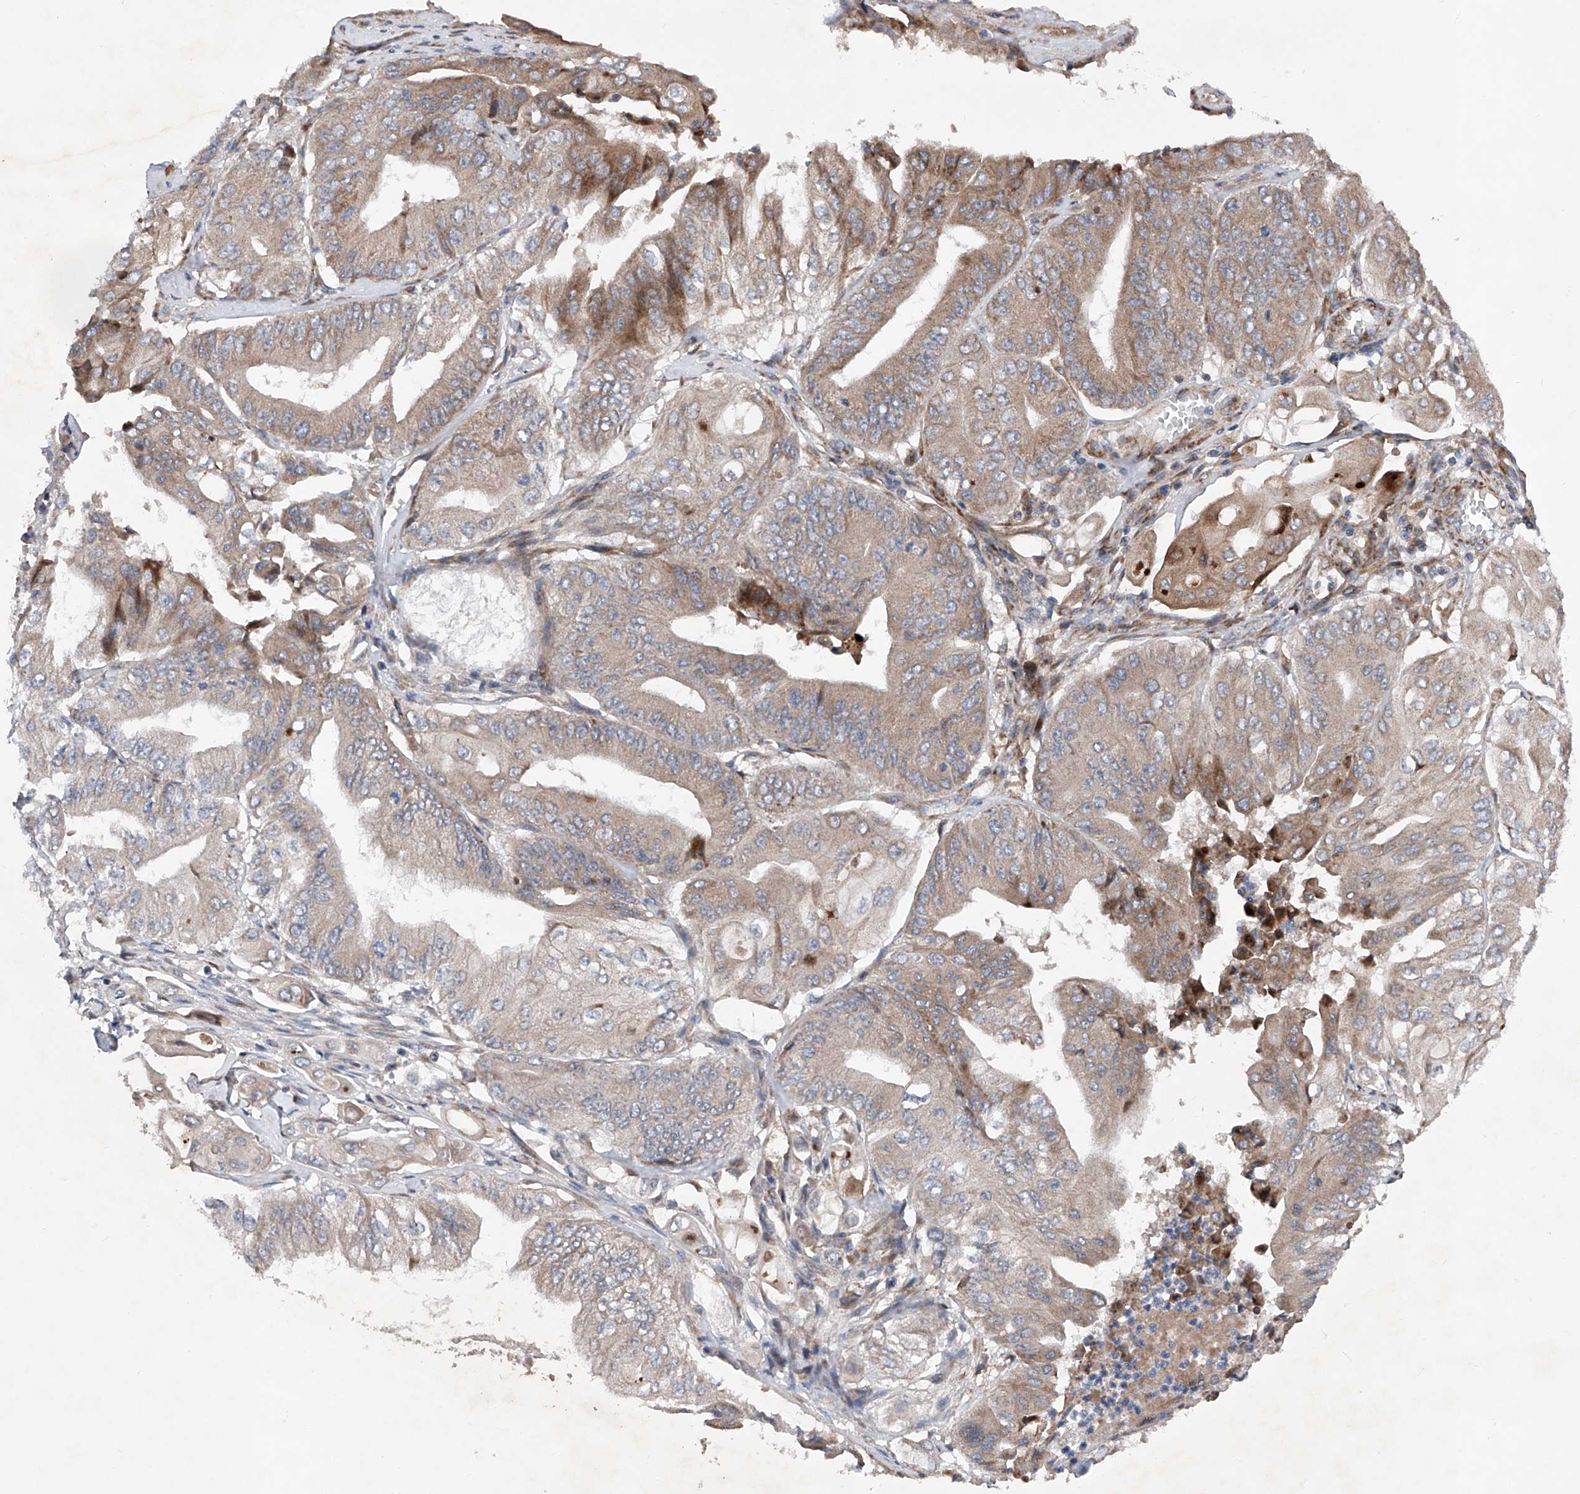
{"staining": {"intensity": "weak", "quantity": ">75%", "location": "cytoplasmic/membranous"}, "tissue": "pancreatic cancer", "cell_type": "Tumor cells", "image_type": "cancer", "snomed": [{"axis": "morphology", "description": "Adenocarcinoma, NOS"}, {"axis": "topography", "description": "Pancreas"}], "caption": "Protein expression analysis of pancreatic cancer (adenocarcinoma) shows weak cytoplasmic/membranous positivity in about >75% of tumor cells.", "gene": "DAD1", "patient": {"sex": "female", "age": 77}}